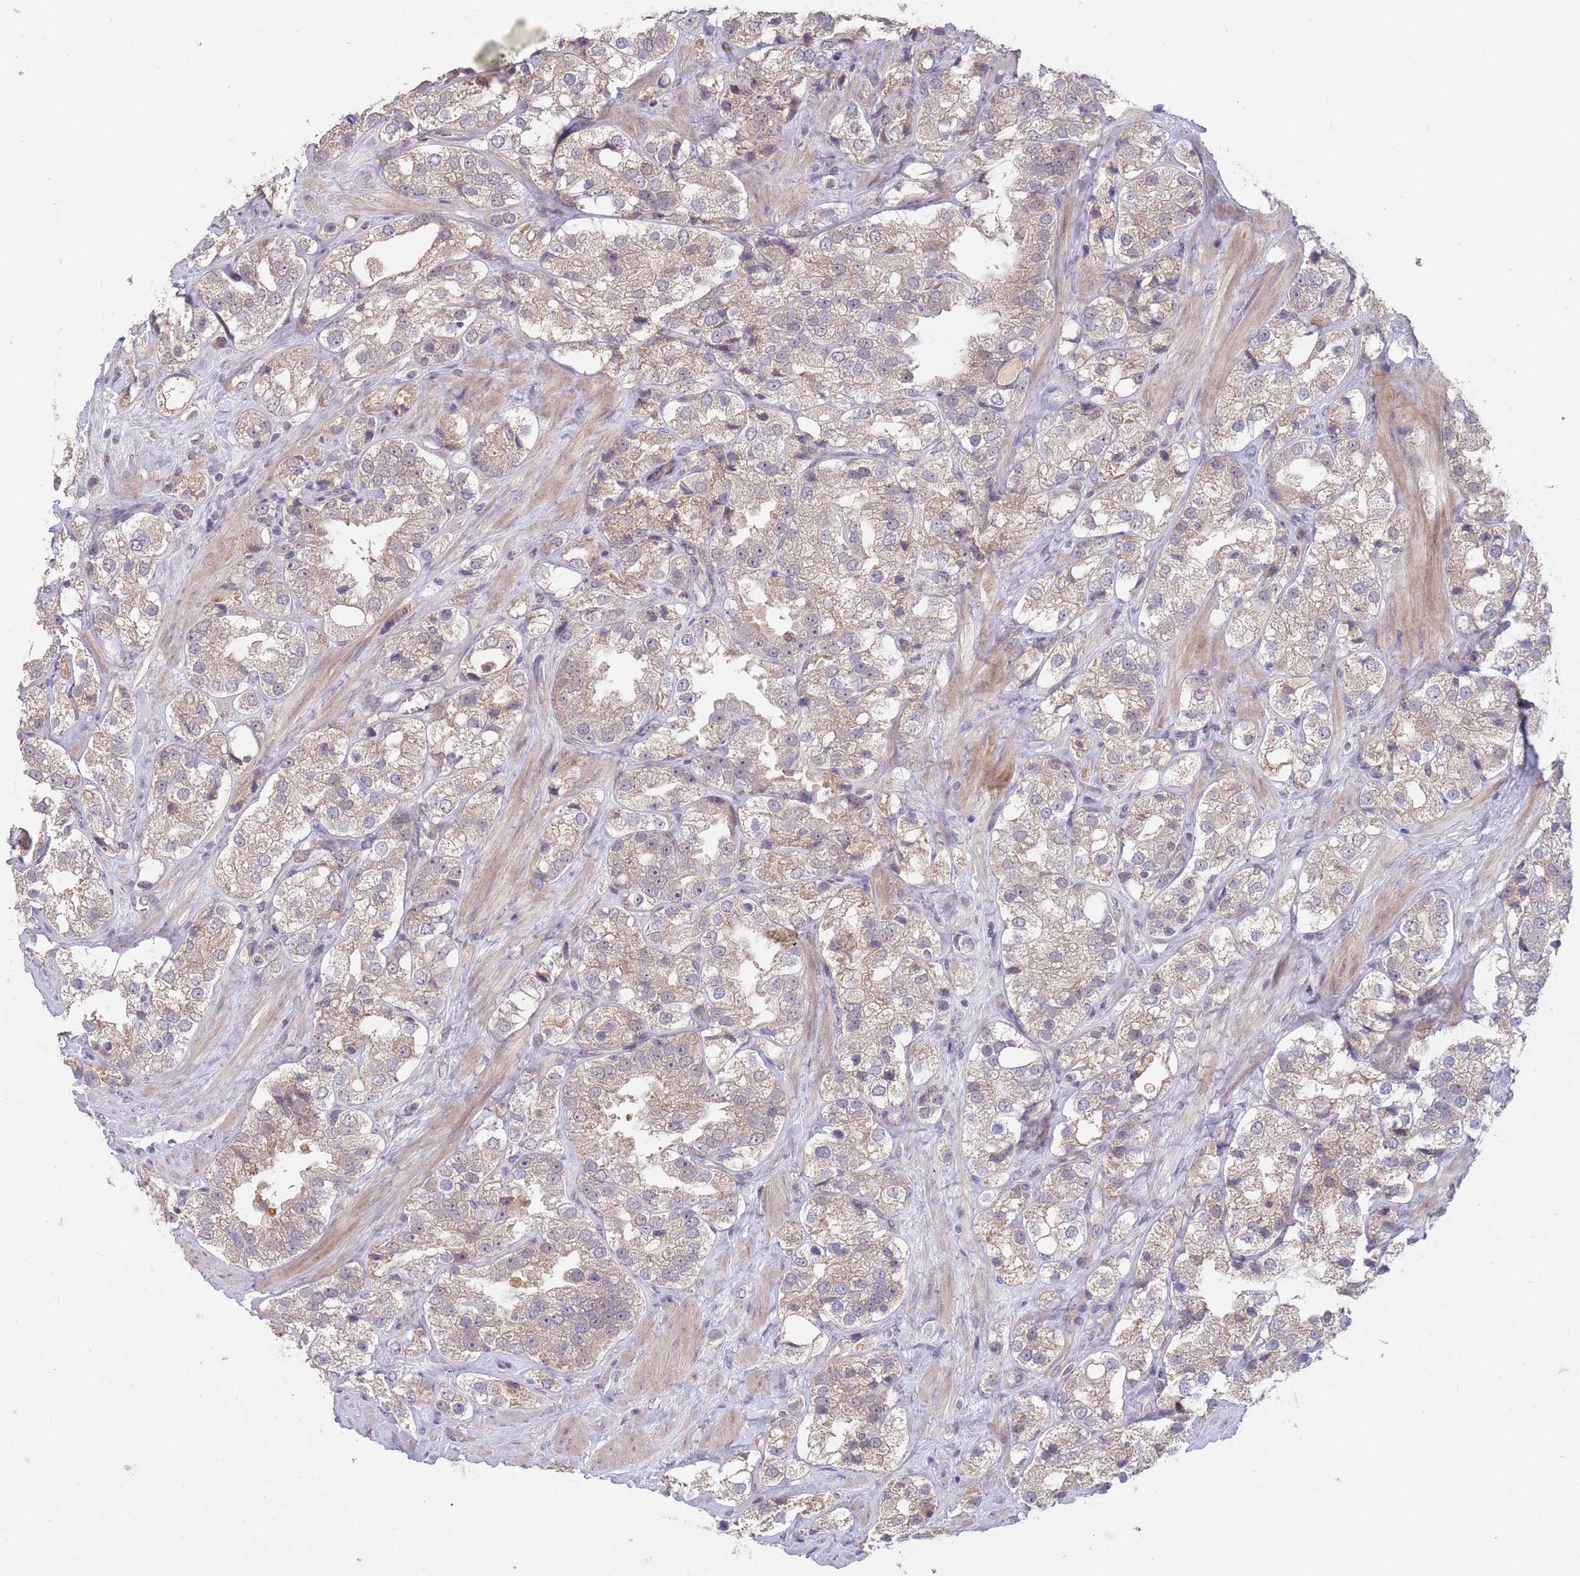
{"staining": {"intensity": "weak", "quantity": ">75%", "location": "cytoplasmic/membranous"}, "tissue": "prostate cancer", "cell_type": "Tumor cells", "image_type": "cancer", "snomed": [{"axis": "morphology", "description": "Adenocarcinoma, NOS"}, {"axis": "topography", "description": "Prostate"}], "caption": "DAB (3,3'-diaminobenzidine) immunohistochemical staining of prostate cancer (adenocarcinoma) demonstrates weak cytoplasmic/membranous protein staining in approximately >75% of tumor cells.", "gene": "MEI1", "patient": {"sex": "male", "age": 79}}